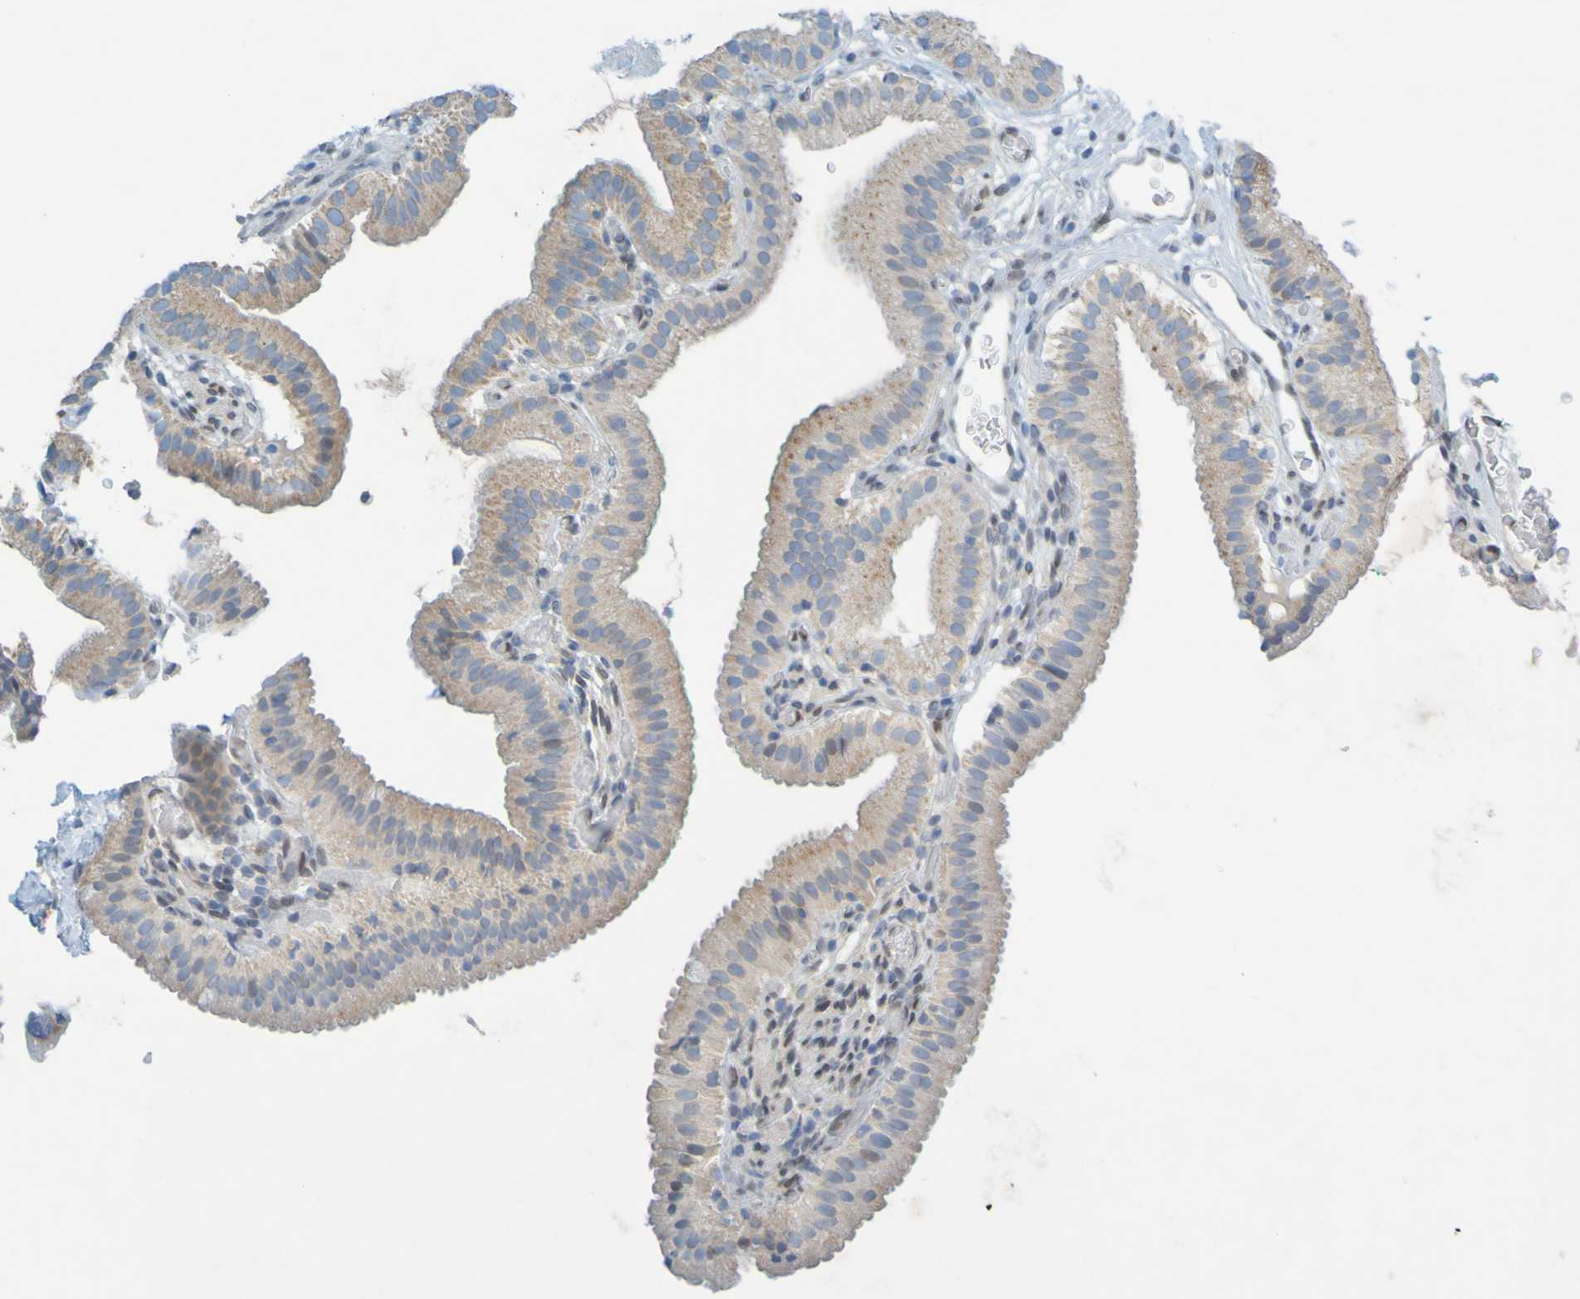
{"staining": {"intensity": "weak", "quantity": ">75%", "location": "cytoplasmic/membranous"}, "tissue": "gallbladder", "cell_type": "Glandular cells", "image_type": "normal", "snomed": [{"axis": "morphology", "description": "Normal tissue, NOS"}, {"axis": "topography", "description": "Gallbladder"}], "caption": "Immunohistochemical staining of unremarkable gallbladder displays weak cytoplasmic/membranous protein staining in approximately >75% of glandular cells. (DAB (3,3'-diaminobenzidine) IHC, brown staining for protein, blue staining for nuclei).", "gene": "MAG", "patient": {"sex": "male", "age": 54}}